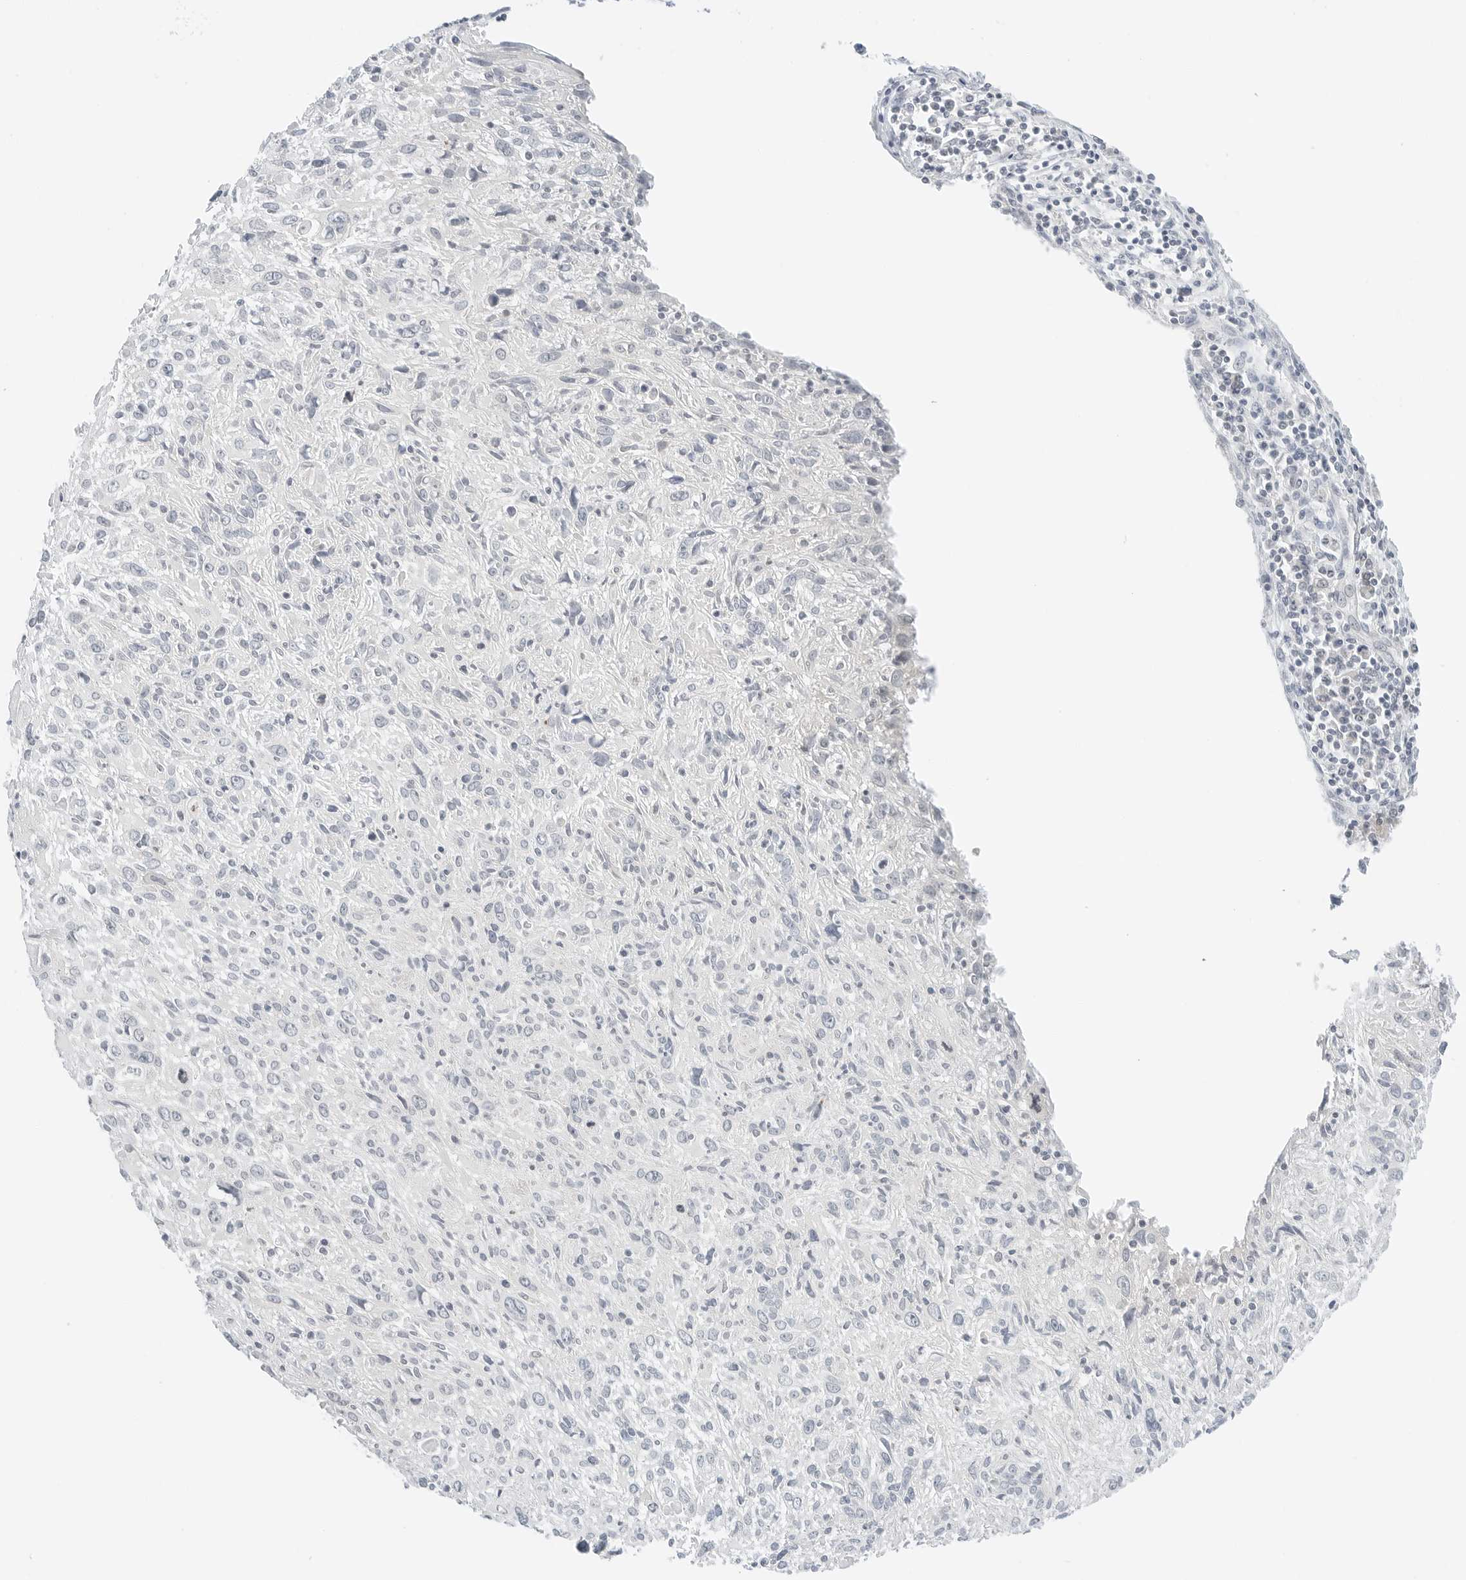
{"staining": {"intensity": "negative", "quantity": "none", "location": "none"}, "tissue": "cervical cancer", "cell_type": "Tumor cells", "image_type": "cancer", "snomed": [{"axis": "morphology", "description": "Squamous cell carcinoma, NOS"}, {"axis": "topography", "description": "Cervix"}], "caption": "IHC image of human cervical cancer (squamous cell carcinoma) stained for a protein (brown), which demonstrates no expression in tumor cells.", "gene": "IQCC", "patient": {"sex": "female", "age": 51}}